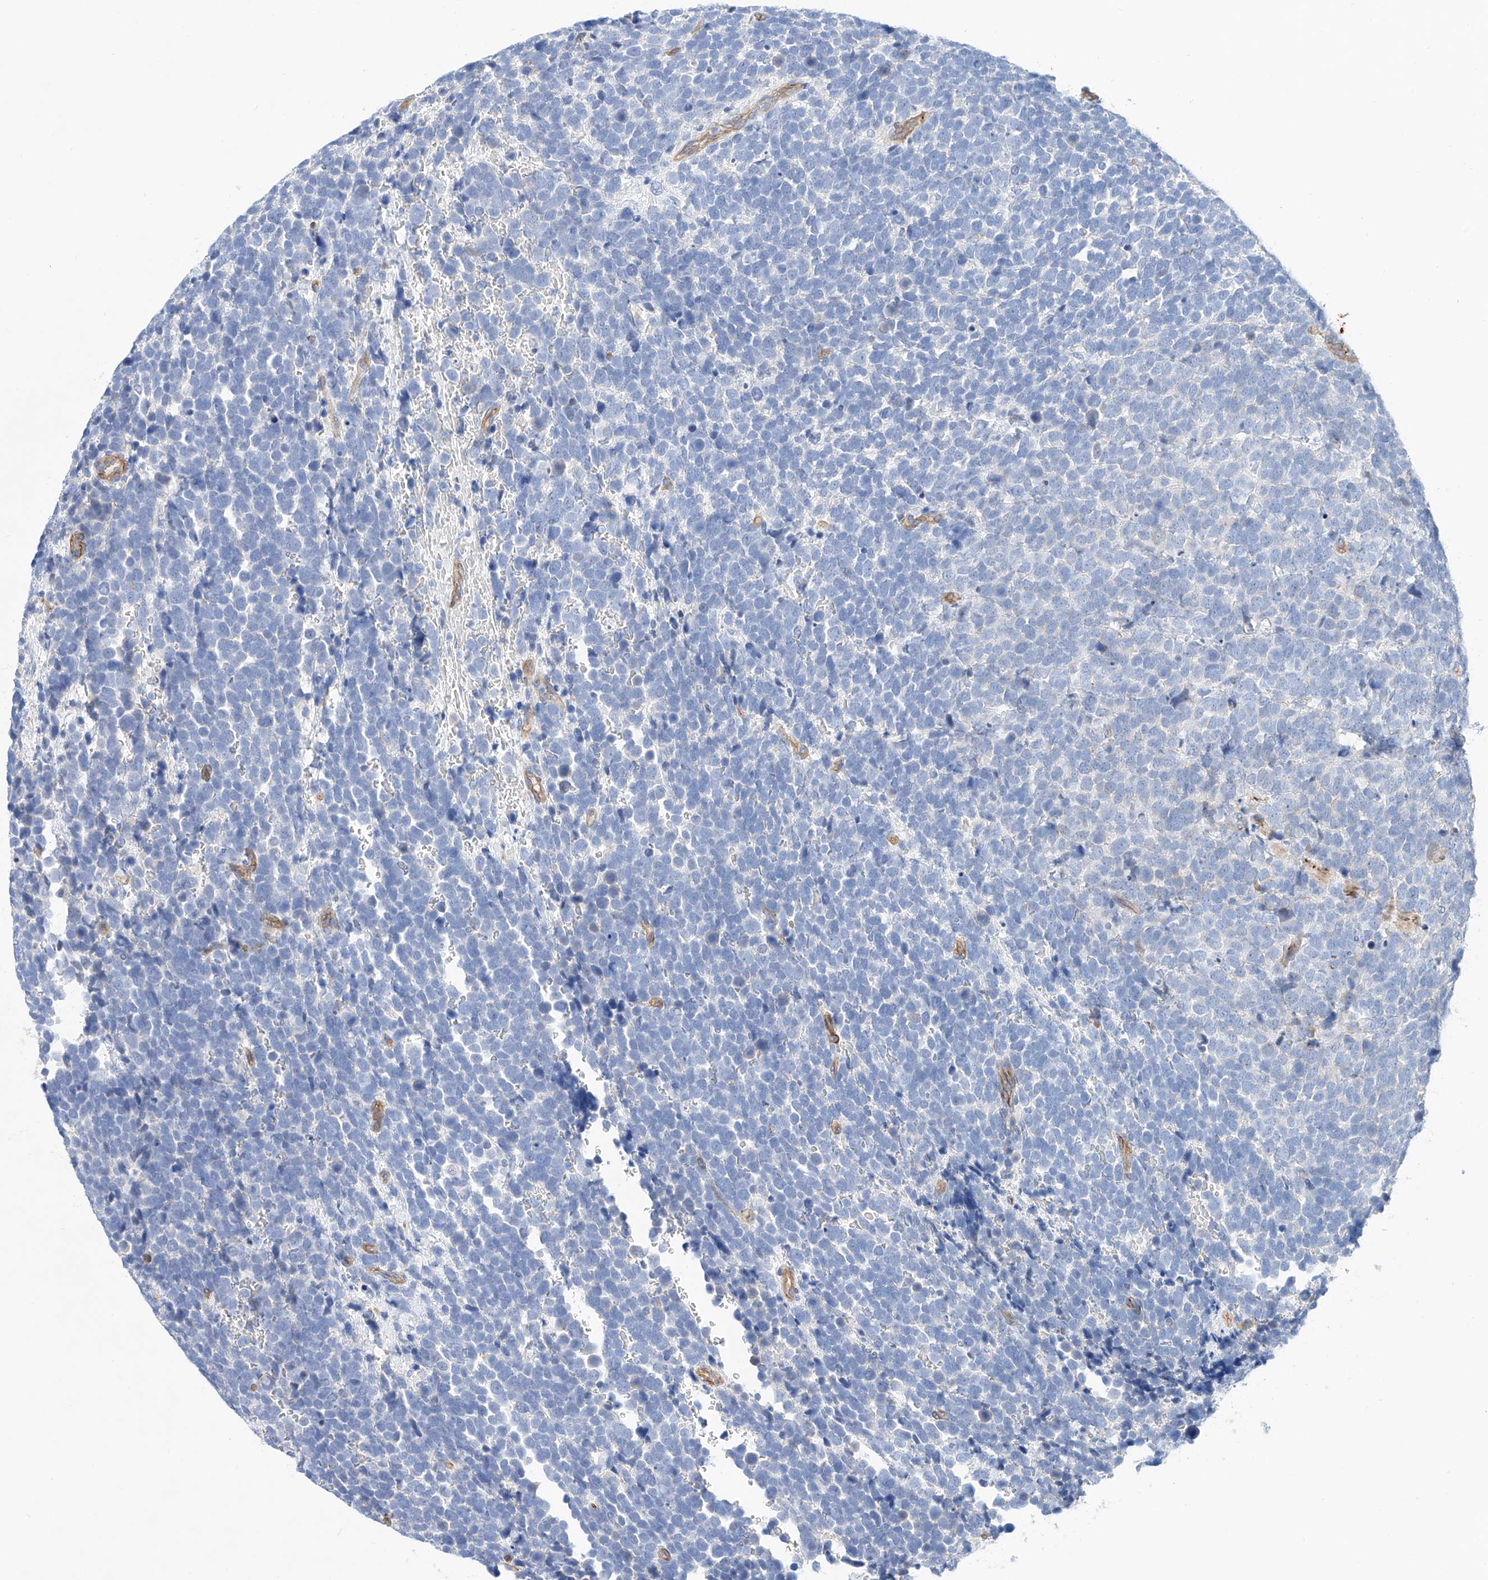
{"staining": {"intensity": "negative", "quantity": "none", "location": "none"}, "tissue": "urothelial cancer", "cell_type": "Tumor cells", "image_type": "cancer", "snomed": [{"axis": "morphology", "description": "Urothelial carcinoma, High grade"}, {"axis": "topography", "description": "Urinary bladder"}], "caption": "A high-resolution photomicrograph shows immunohistochemistry staining of urothelial cancer, which shows no significant expression in tumor cells.", "gene": "SBSPON", "patient": {"sex": "female", "age": 82}}